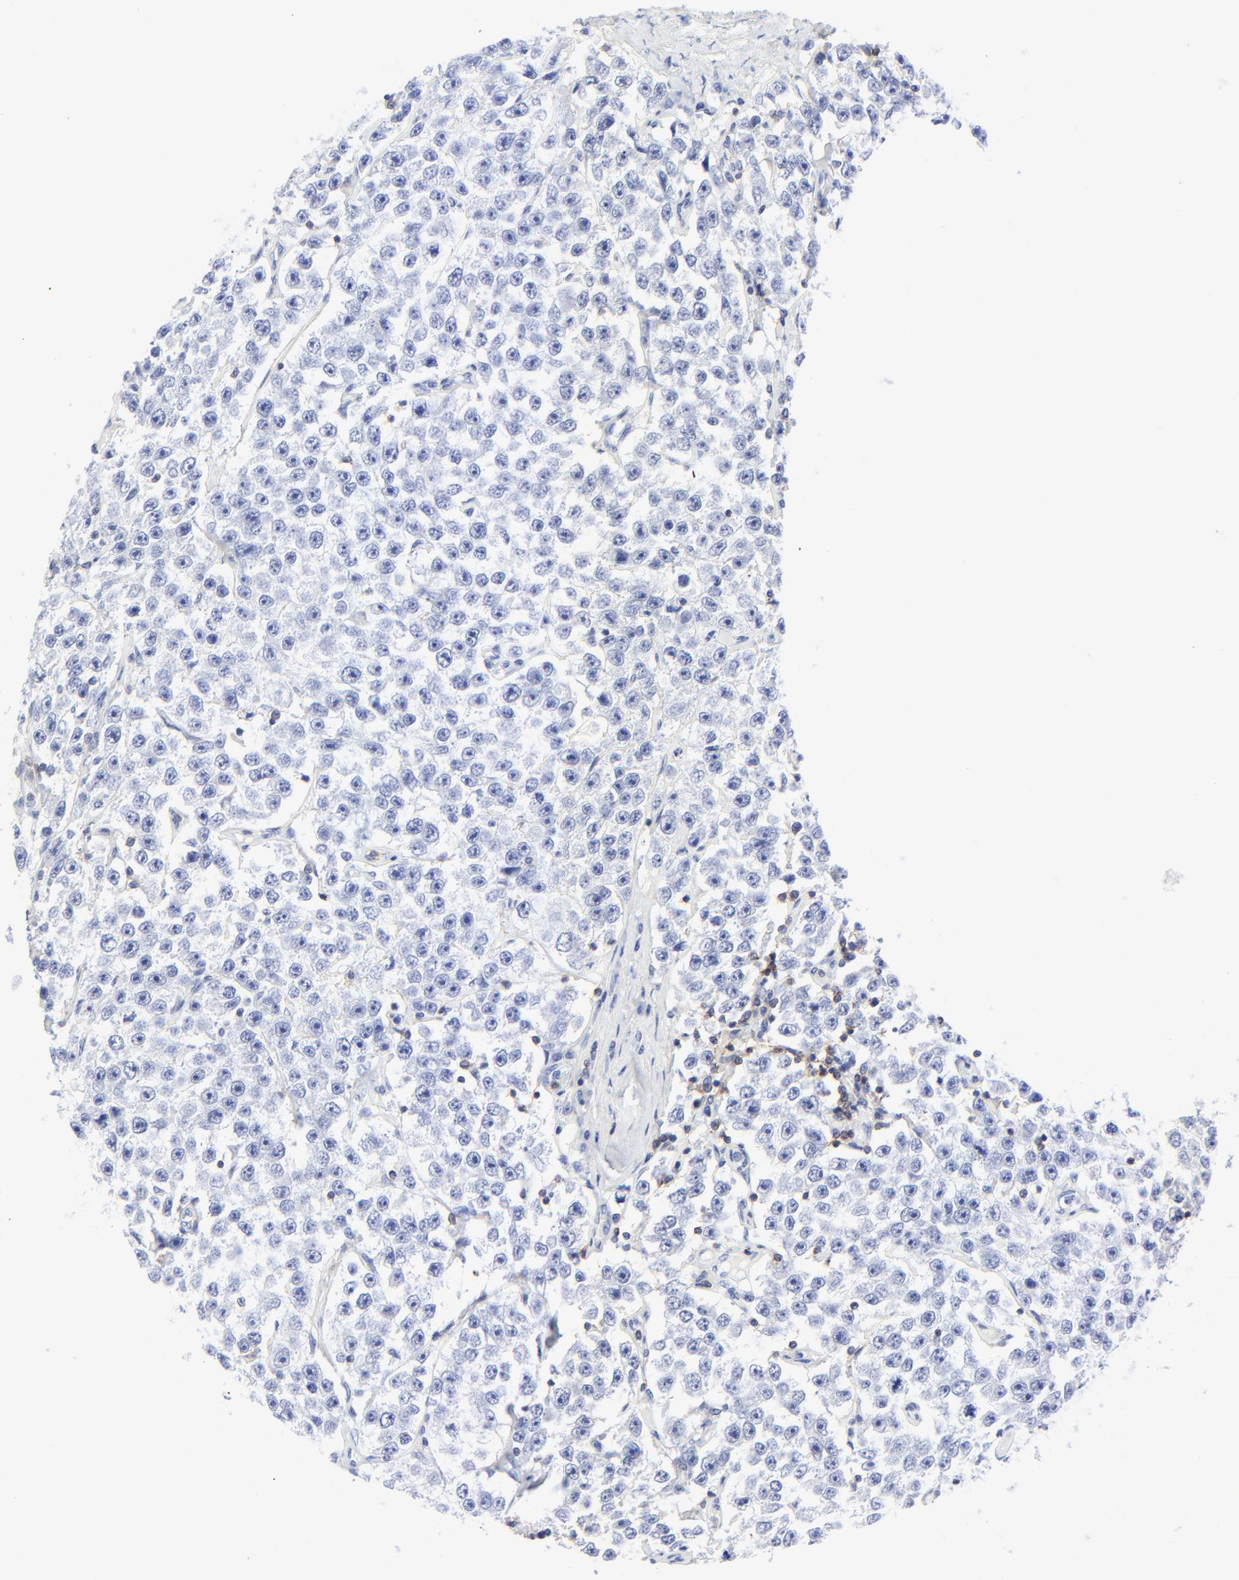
{"staining": {"intensity": "negative", "quantity": "none", "location": "none"}, "tissue": "testis cancer", "cell_type": "Tumor cells", "image_type": "cancer", "snomed": [{"axis": "morphology", "description": "Seminoma, NOS"}, {"axis": "topography", "description": "Testis"}], "caption": "The image exhibits no staining of tumor cells in testis cancer.", "gene": "LCK", "patient": {"sex": "male", "age": 52}}